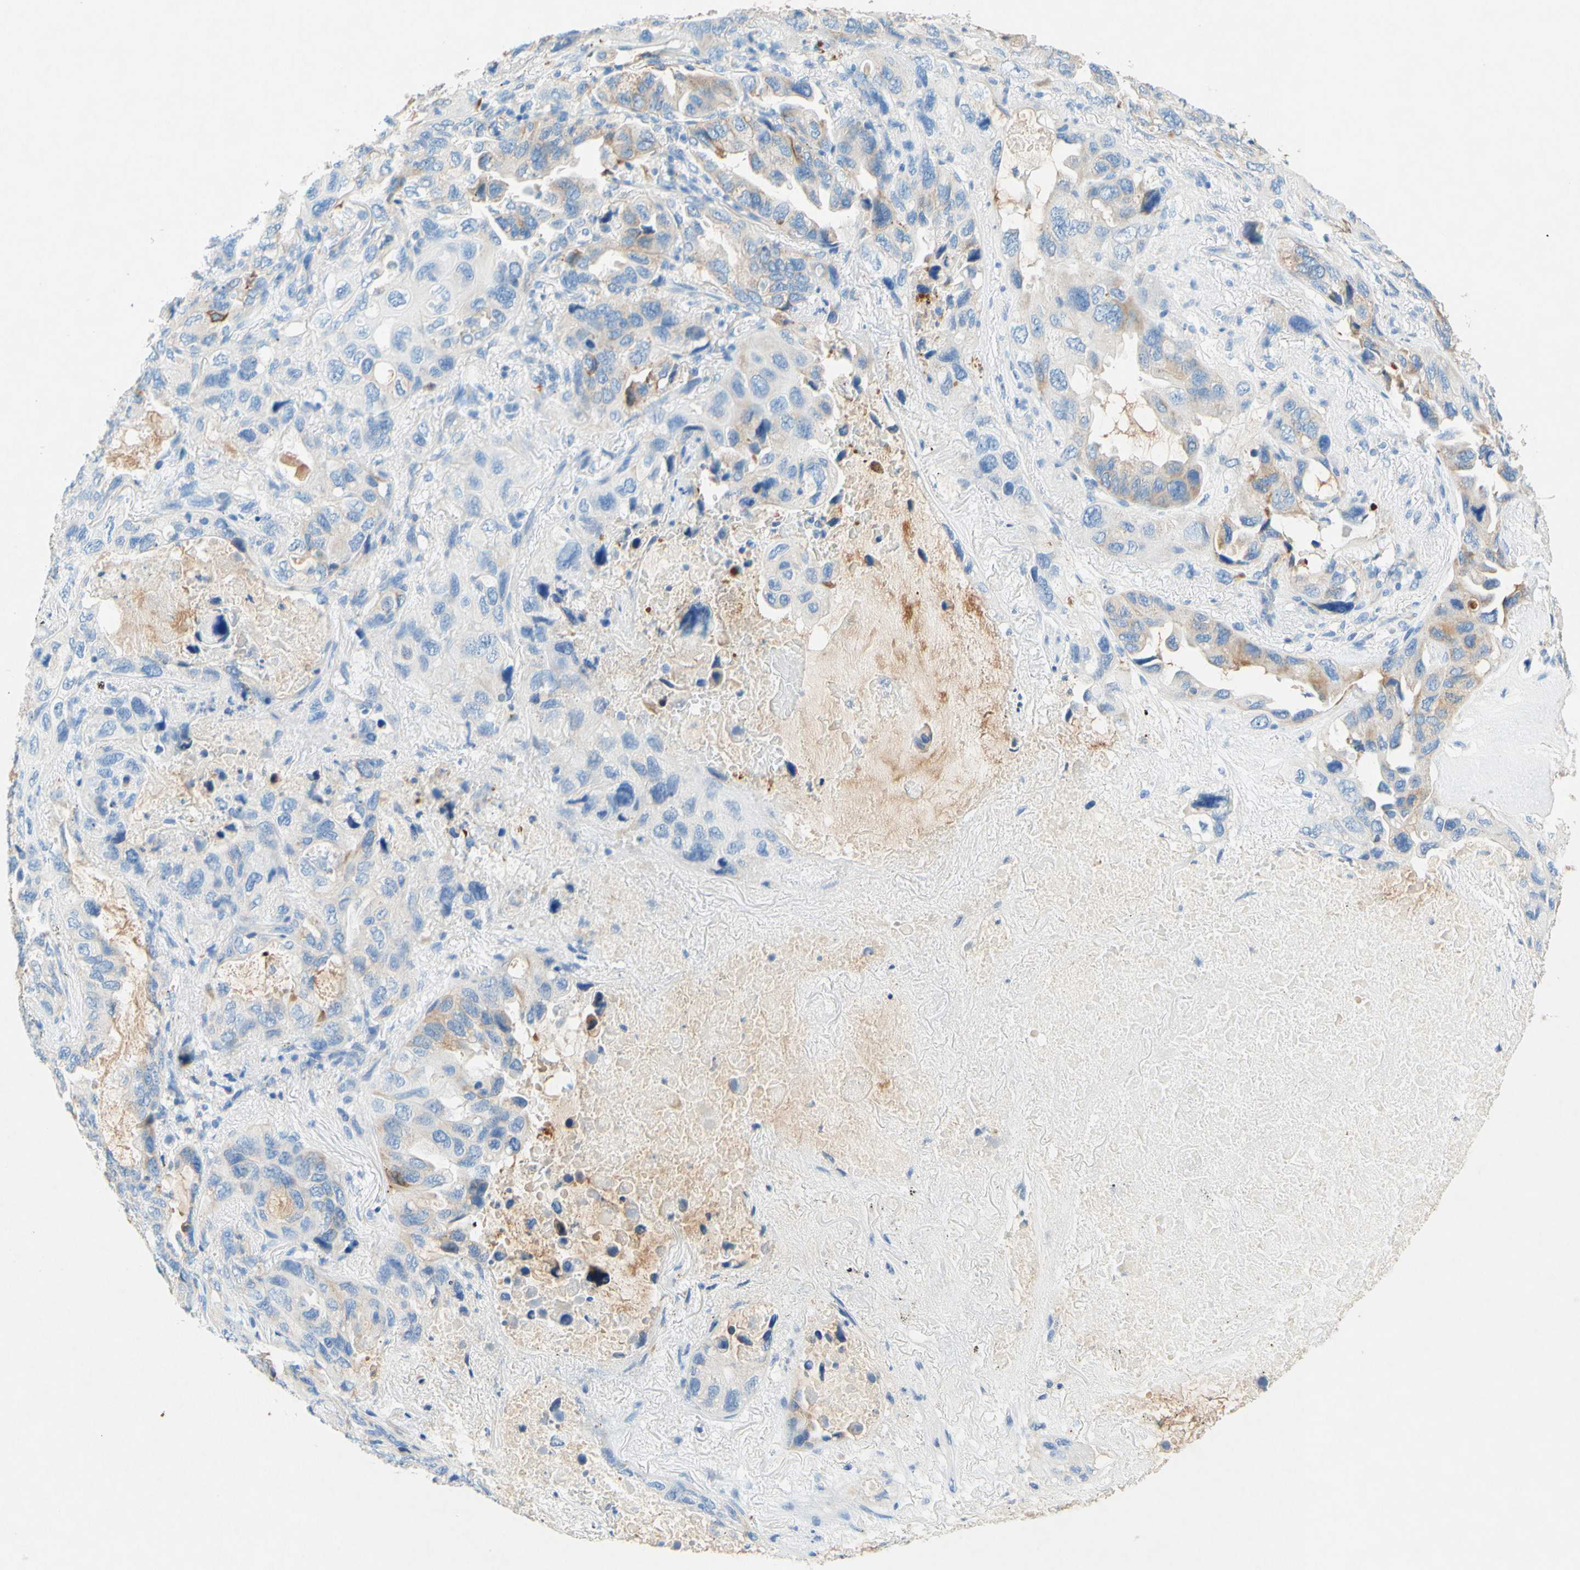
{"staining": {"intensity": "weak", "quantity": "25%-75%", "location": "cytoplasmic/membranous"}, "tissue": "lung cancer", "cell_type": "Tumor cells", "image_type": "cancer", "snomed": [{"axis": "morphology", "description": "Squamous cell carcinoma, NOS"}, {"axis": "topography", "description": "Lung"}], "caption": "A low amount of weak cytoplasmic/membranous positivity is seen in approximately 25%-75% of tumor cells in lung cancer (squamous cell carcinoma) tissue.", "gene": "SLC46A1", "patient": {"sex": "female", "age": 73}}